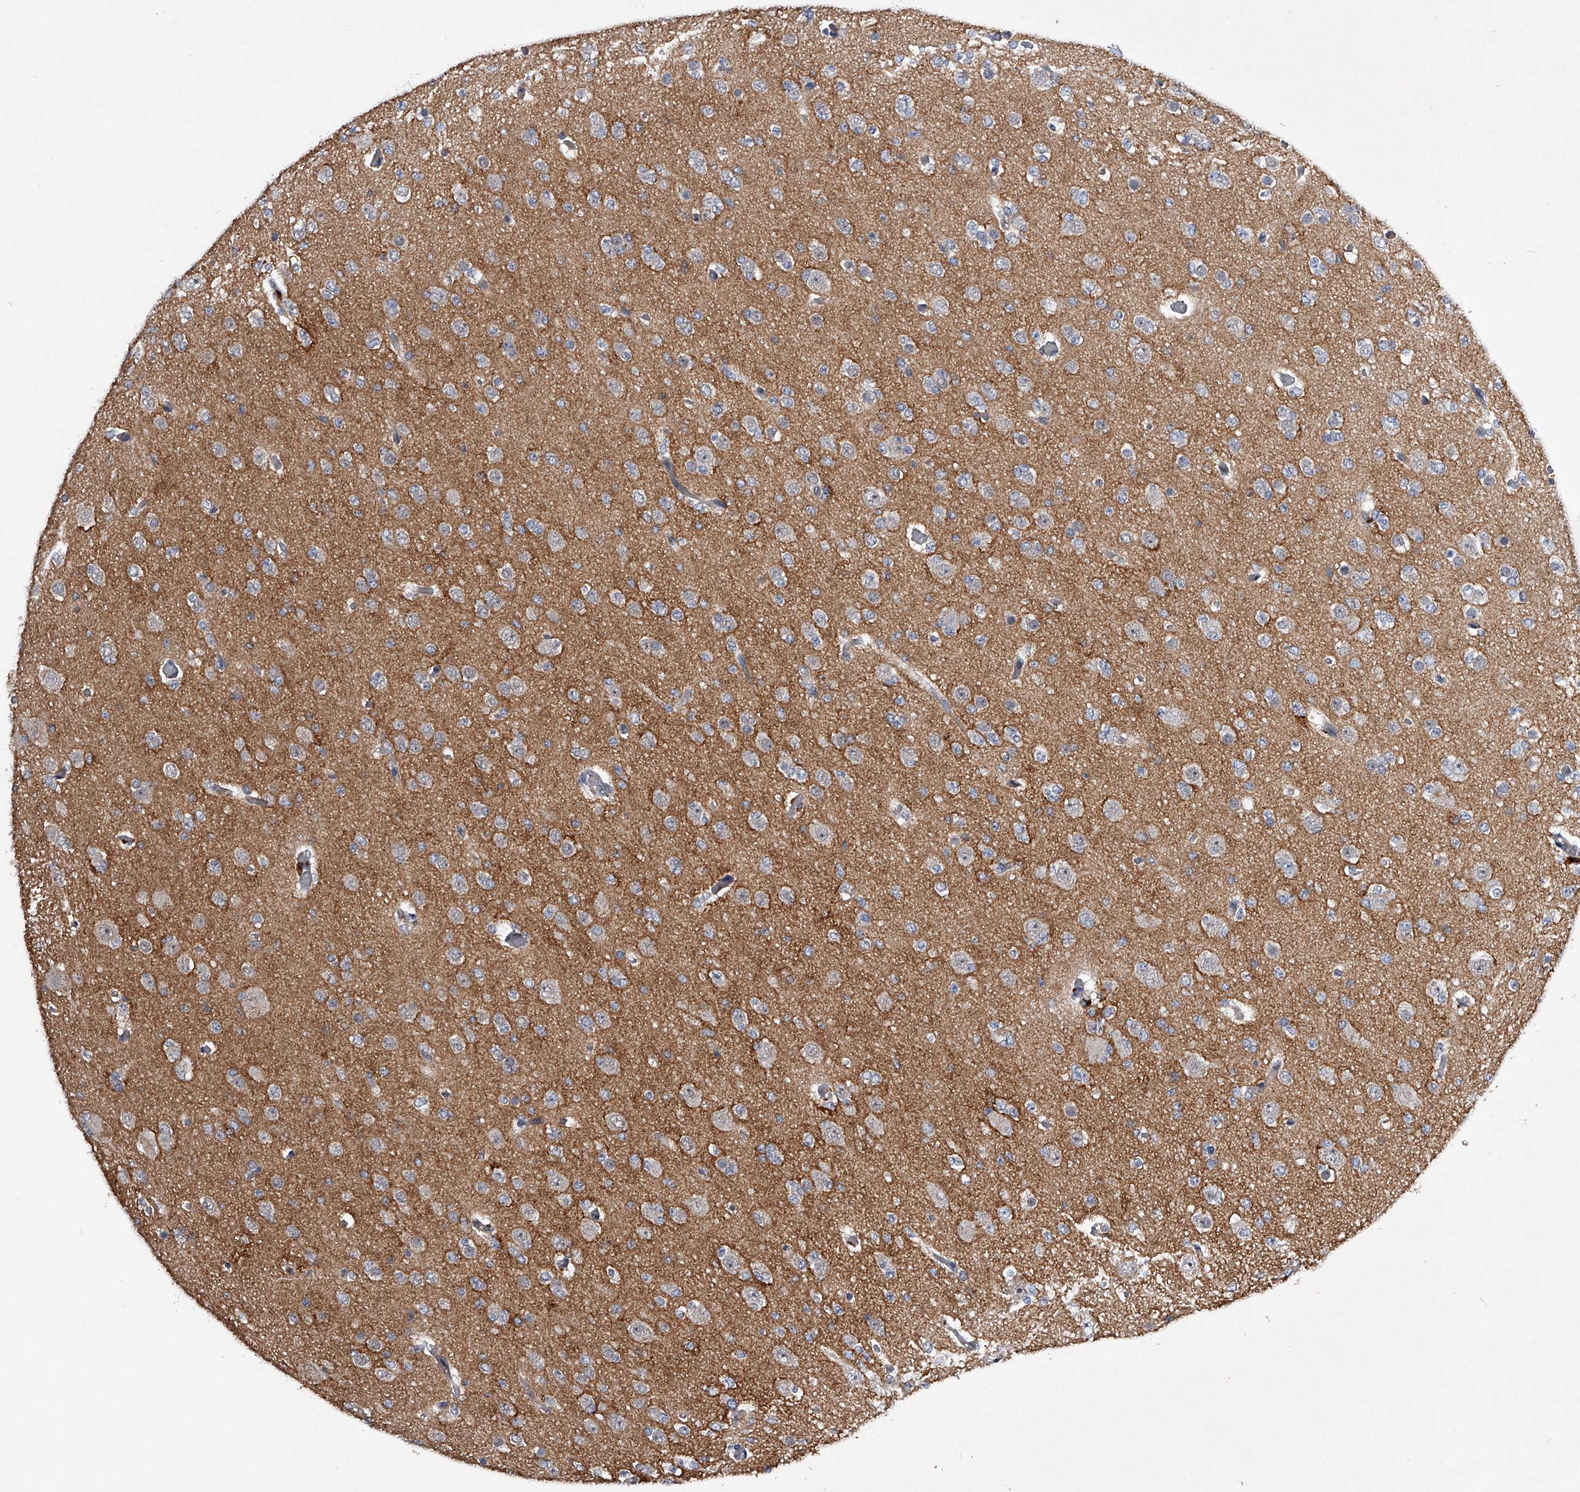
{"staining": {"intensity": "negative", "quantity": "none", "location": "none"}, "tissue": "glioma", "cell_type": "Tumor cells", "image_type": "cancer", "snomed": [{"axis": "morphology", "description": "Glioma, malignant, Low grade"}, {"axis": "topography", "description": "Brain"}], "caption": "A high-resolution image shows immunohistochemistry (IHC) staining of malignant glioma (low-grade), which displays no significant positivity in tumor cells.", "gene": "ZNF30", "patient": {"sex": "female", "age": 22}}